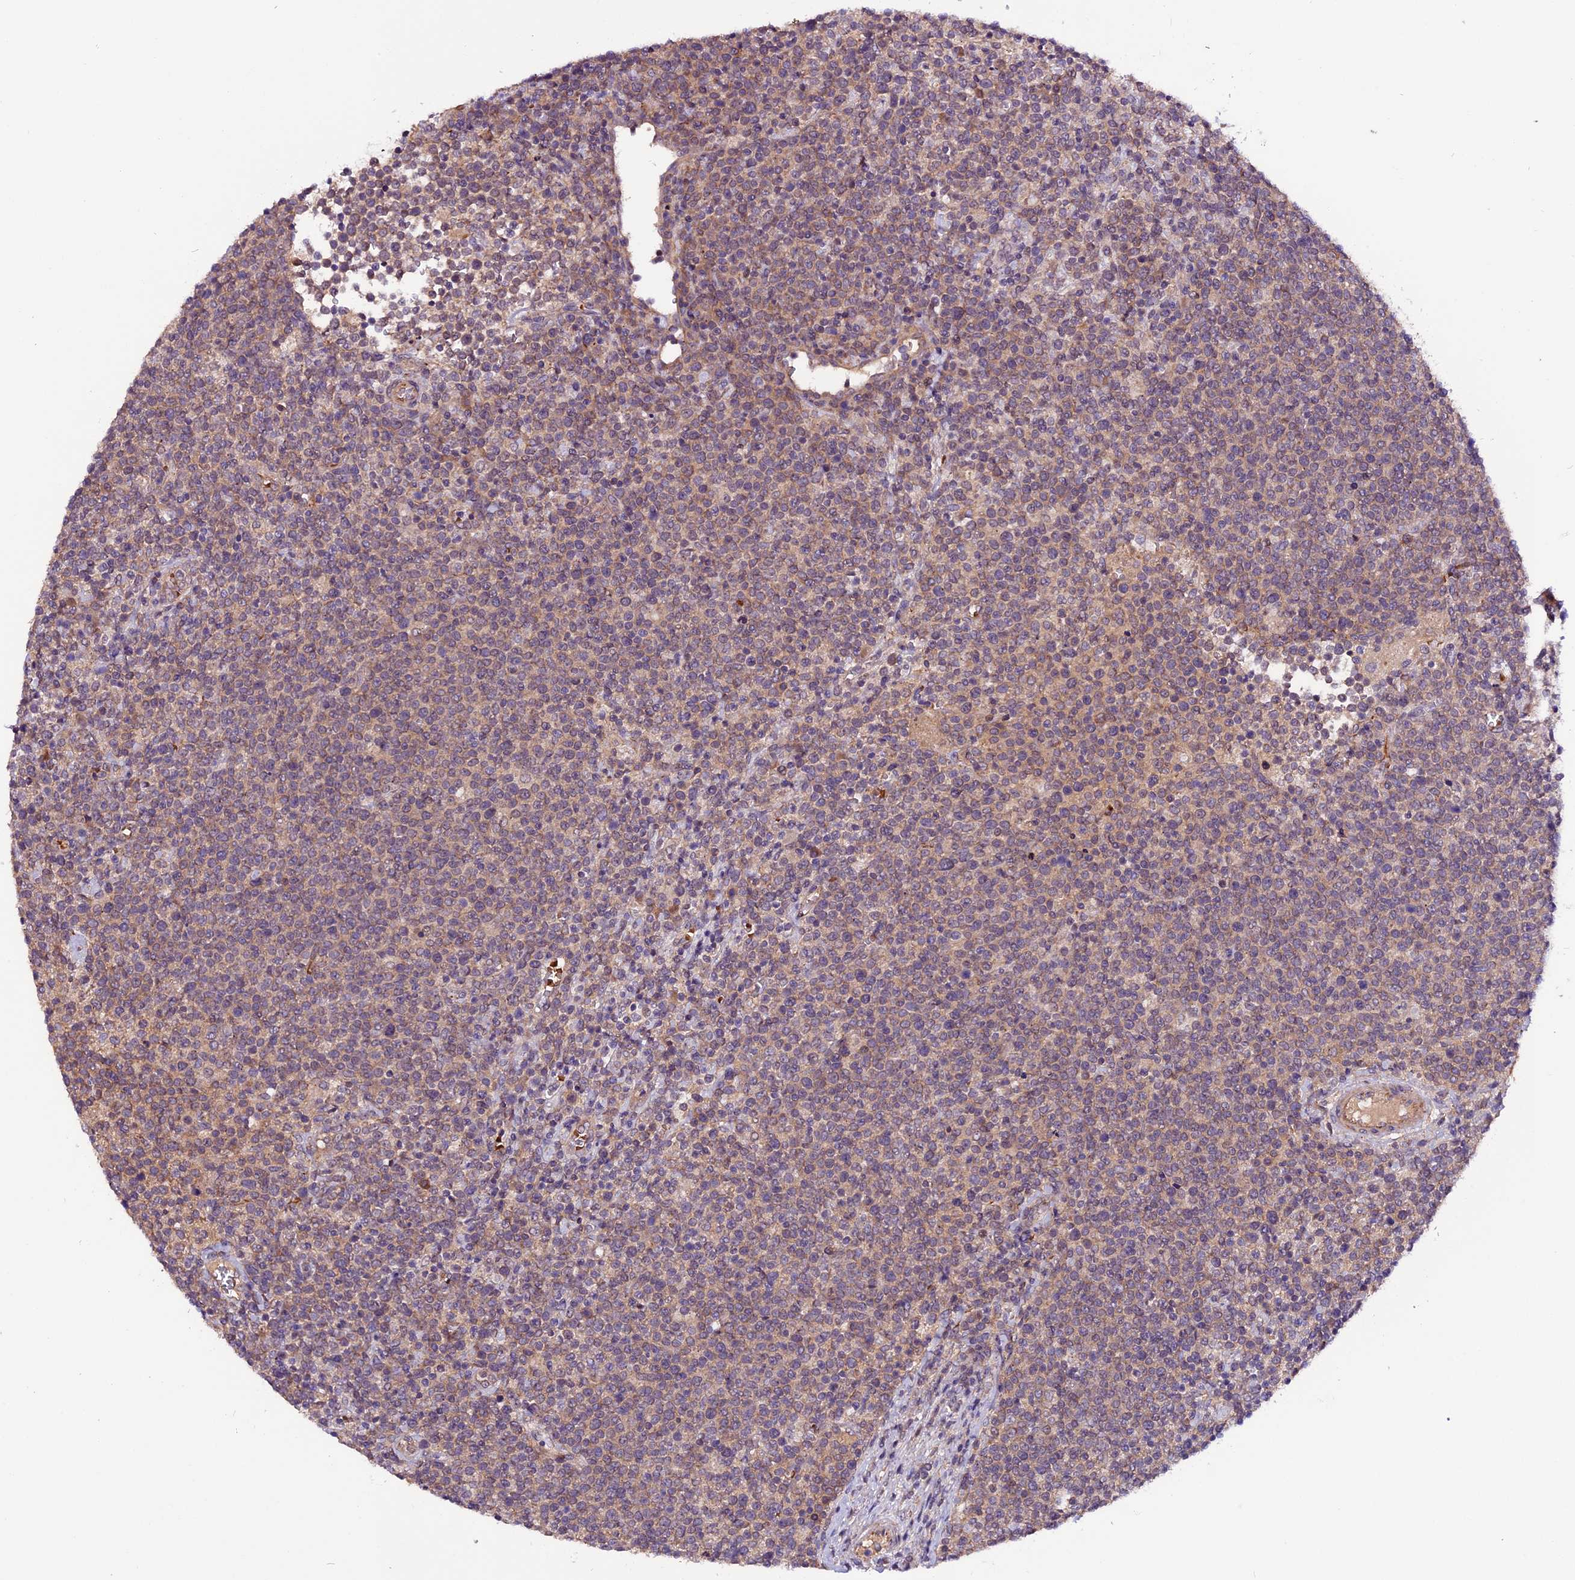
{"staining": {"intensity": "weak", "quantity": "25%-75%", "location": "cytoplasmic/membranous"}, "tissue": "lymphoma", "cell_type": "Tumor cells", "image_type": "cancer", "snomed": [{"axis": "morphology", "description": "Malignant lymphoma, non-Hodgkin's type, High grade"}, {"axis": "topography", "description": "Lymph node"}], "caption": "A photomicrograph showing weak cytoplasmic/membranous positivity in about 25%-75% of tumor cells in lymphoma, as visualized by brown immunohistochemical staining.", "gene": "RINL", "patient": {"sex": "male", "age": 61}}